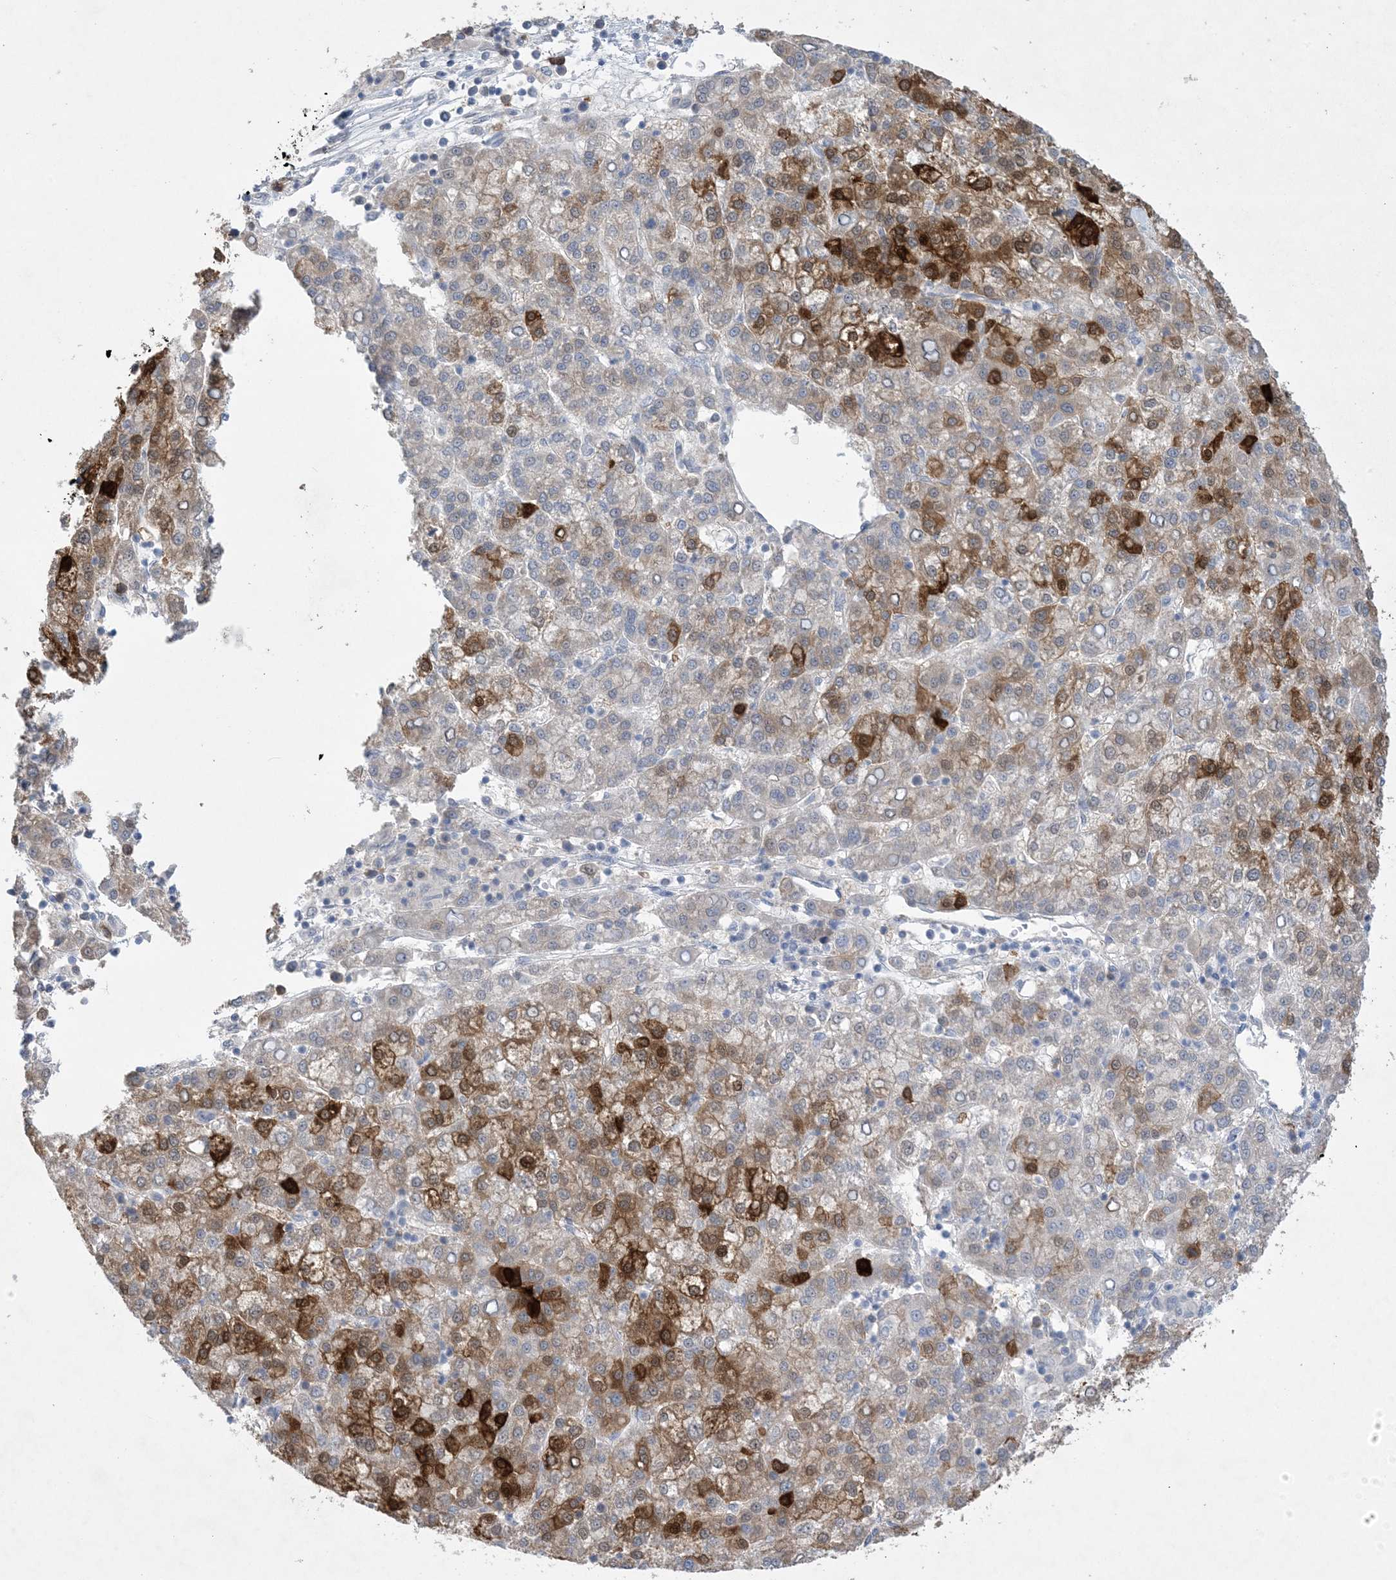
{"staining": {"intensity": "strong", "quantity": "25%-75%", "location": "cytoplasmic/membranous"}, "tissue": "liver cancer", "cell_type": "Tumor cells", "image_type": "cancer", "snomed": [{"axis": "morphology", "description": "Carcinoma, Hepatocellular, NOS"}, {"axis": "topography", "description": "Liver"}], "caption": "DAB (3,3'-diaminobenzidine) immunohistochemical staining of liver cancer displays strong cytoplasmic/membranous protein positivity in approximately 25%-75% of tumor cells. (DAB (3,3'-diaminobenzidine) = brown stain, brightfield microscopy at high magnification).", "gene": "HMGCS1", "patient": {"sex": "female", "age": 58}}